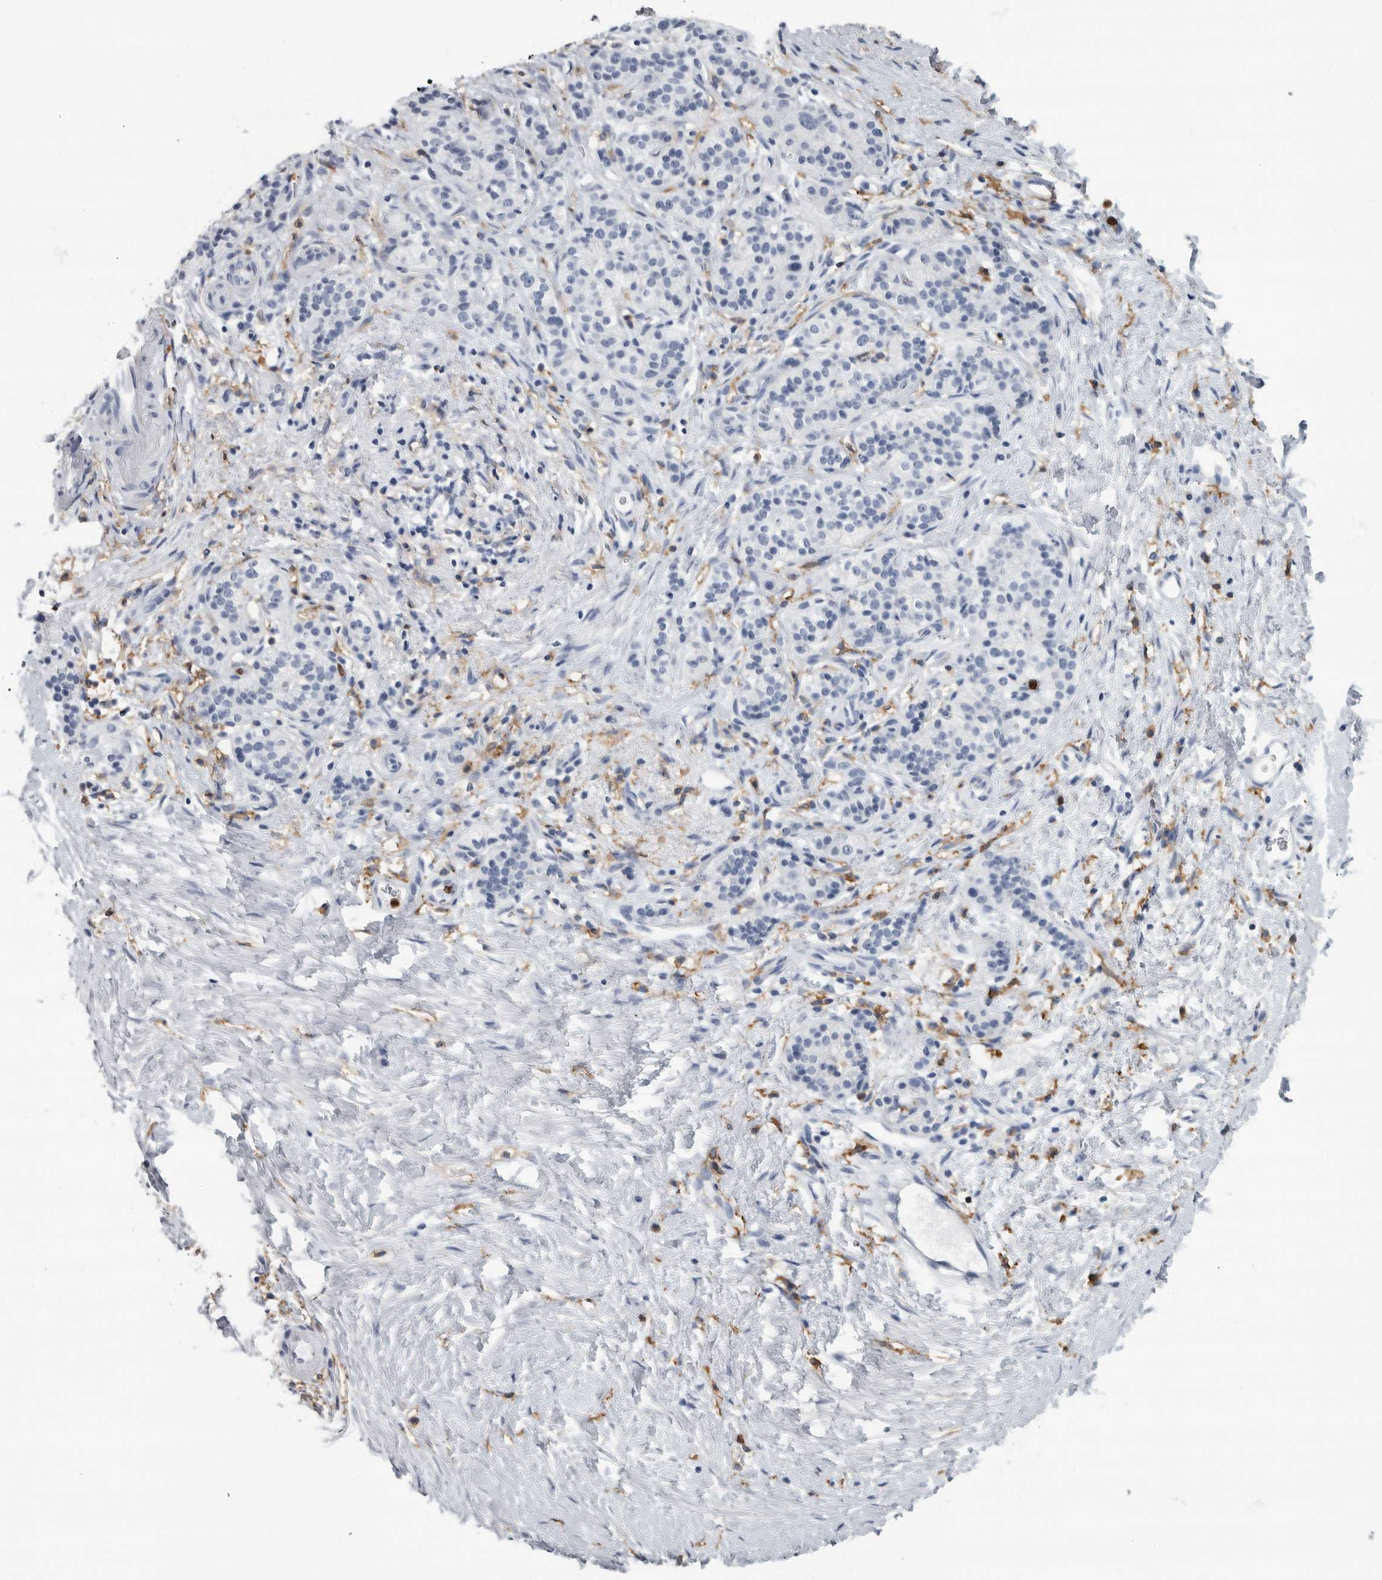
{"staining": {"intensity": "negative", "quantity": "none", "location": "none"}, "tissue": "pancreatic cancer", "cell_type": "Tumor cells", "image_type": "cancer", "snomed": [{"axis": "morphology", "description": "Adenocarcinoma, NOS"}, {"axis": "topography", "description": "Pancreas"}], "caption": "Tumor cells are negative for protein expression in human adenocarcinoma (pancreatic). Nuclei are stained in blue.", "gene": "FCER1G", "patient": {"sex": "male", "age": 50}}